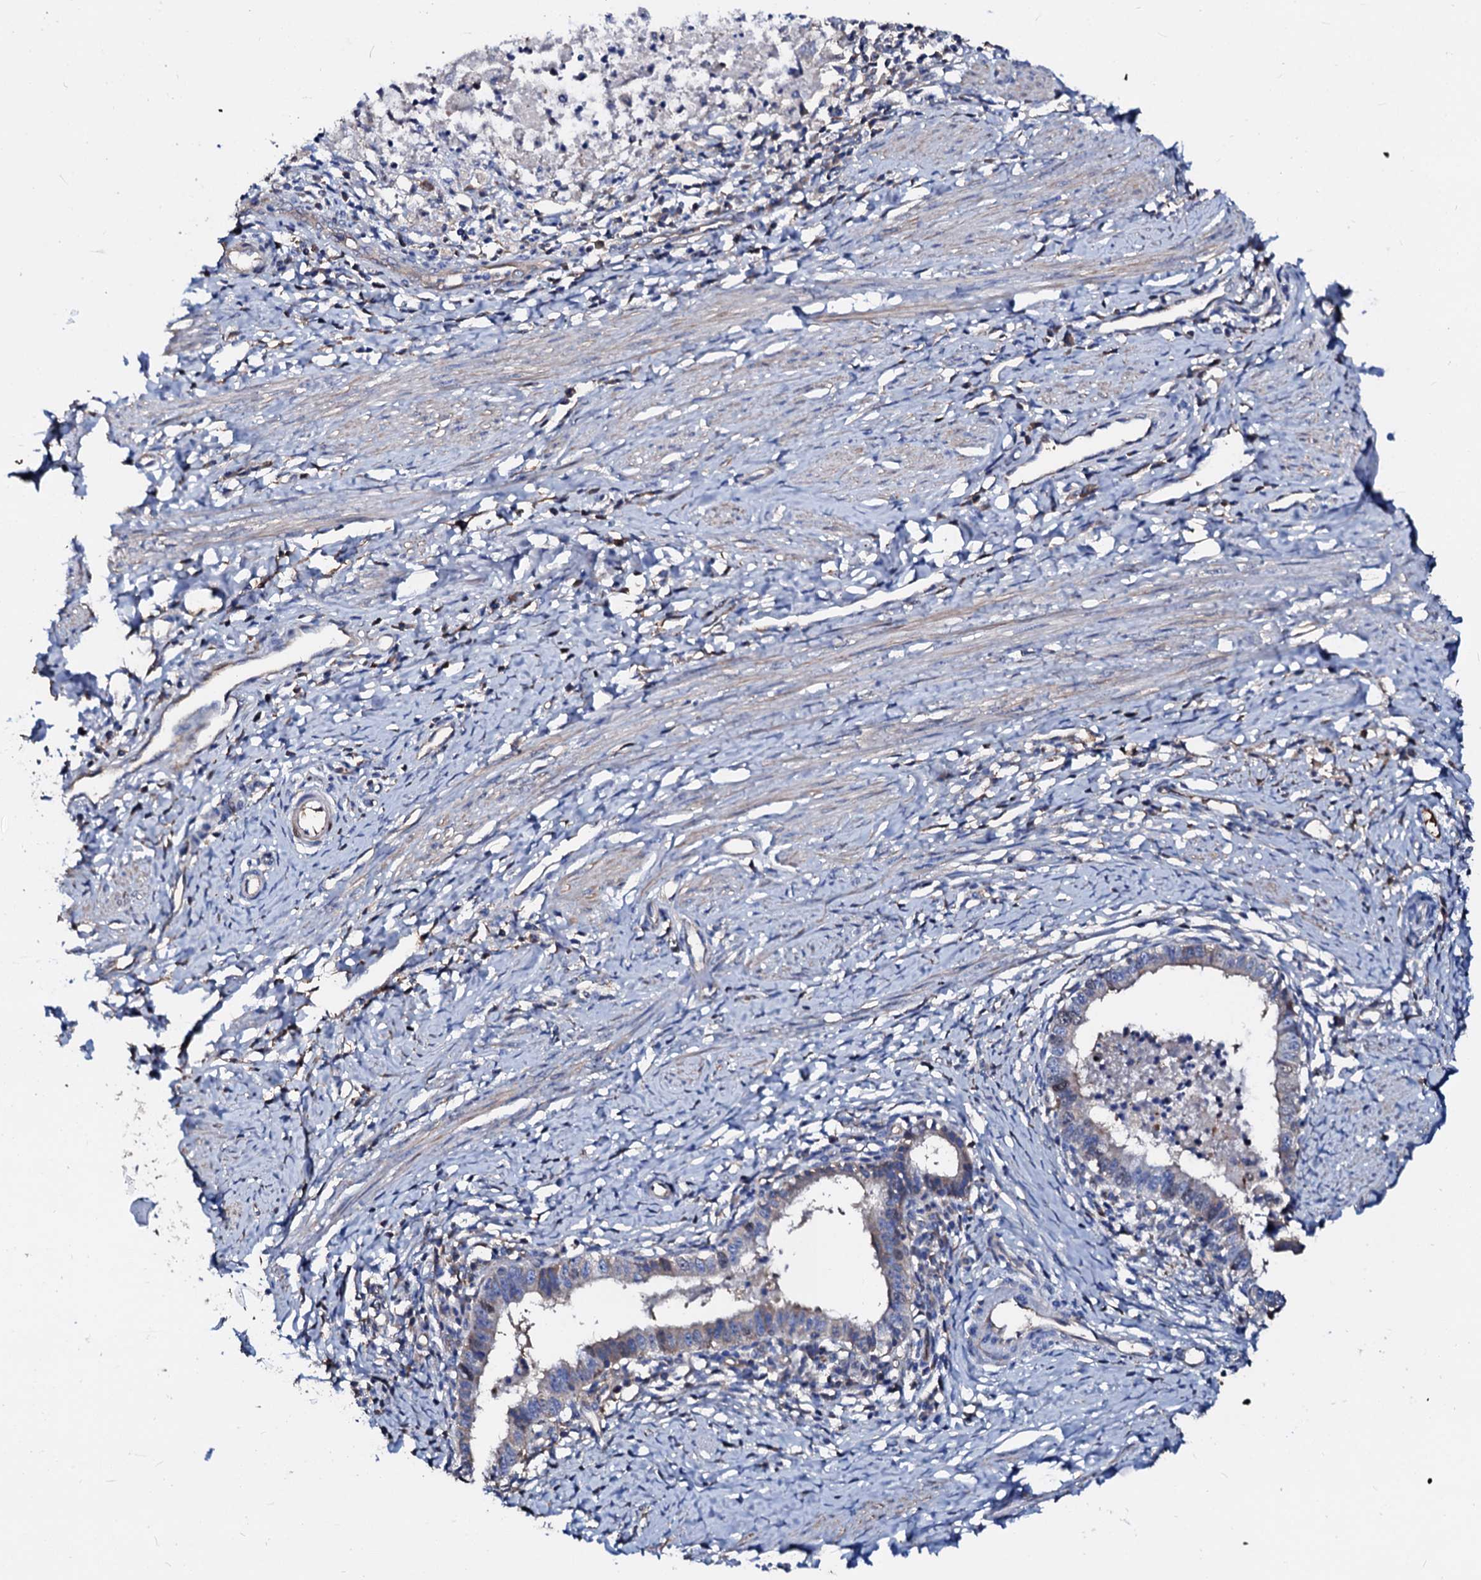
{"staining": {"intensity": "weak", "quantity": "<25%", "location": "cytoplasmic/membranous,nuclear"}, "tissue": "cervical cancer", "cell_type": "Tumor cells", "image_type": "cancer", "snomed": [{"axis": "morphology", "description": "Adenocarcinoma, NOS"}, {"axis": "topography", "description": "Cervix"}], "caption": "IHC photomicrograph of neoplastic tissue: human adenocarcinoma (cervical) stained with DAB demonstrates no significant protein staining in tumor cells. Brightfield microscopy of IHC stained with DAB (brown) and hematoxylin (blue), captured at high magnification.", "gene": "CSKMT", "patient": {"sex": "female", "age": 36}}